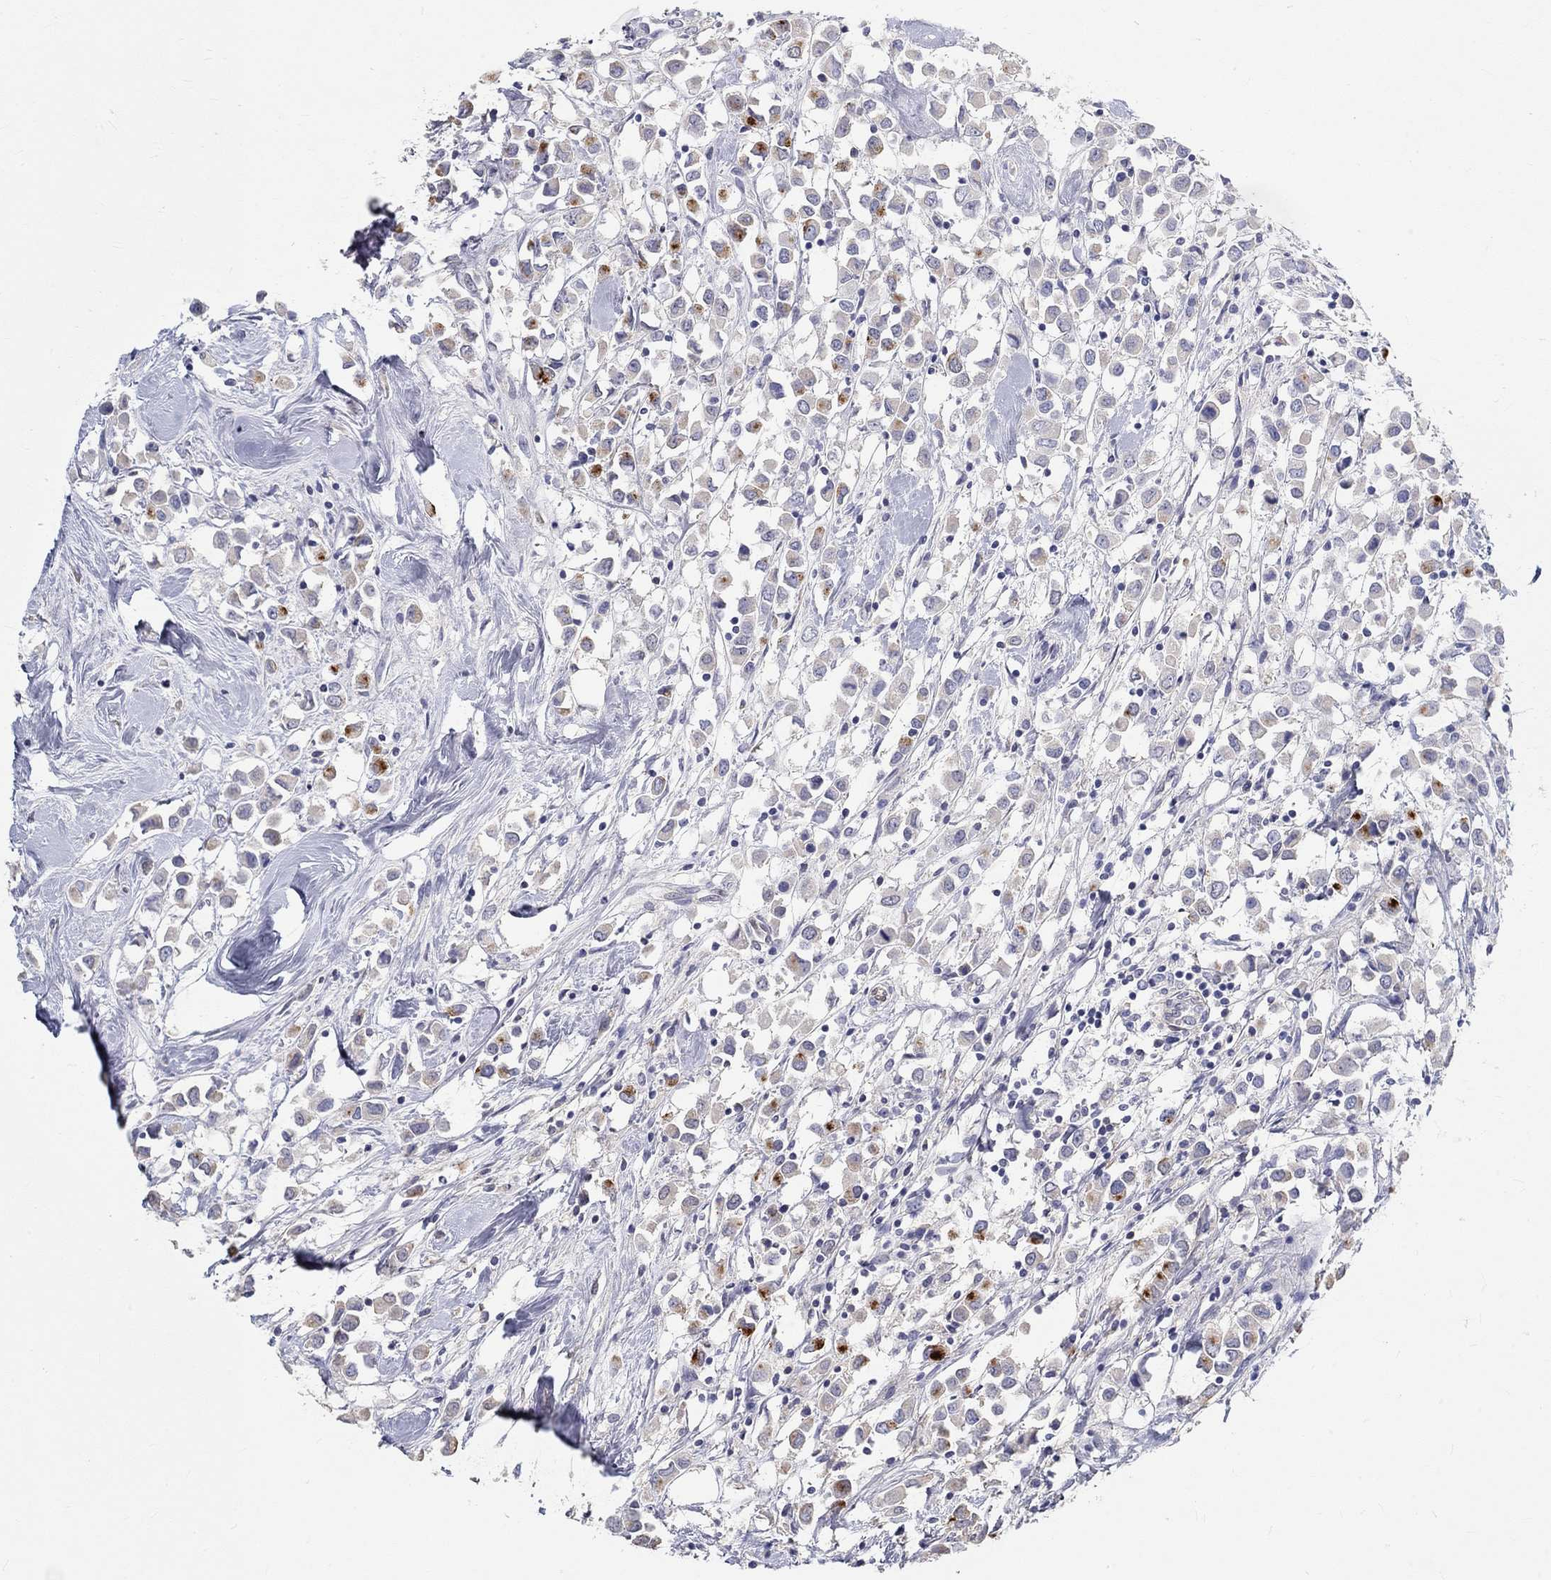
{"staining": {"intensity": "moderate", "quantity": "<25%", "location": "cytoplasmic/membranous"}, "tissue": "breast cancer", "cell_type": "Tumor cells", "image_type": "cancer", "snomed": [{"axis": "morphology", "description": "Duct carcinoma"}, {"axis": "topography", "description": "Breast"}], "caption": "Tumor cells reveal moderate cytoplasmic/membranous positivity in about <25% of cells in breast infiltrating ductal carcinoma.", "gene": "FGF2", "patient": {"sex": "female", "age": 61}}